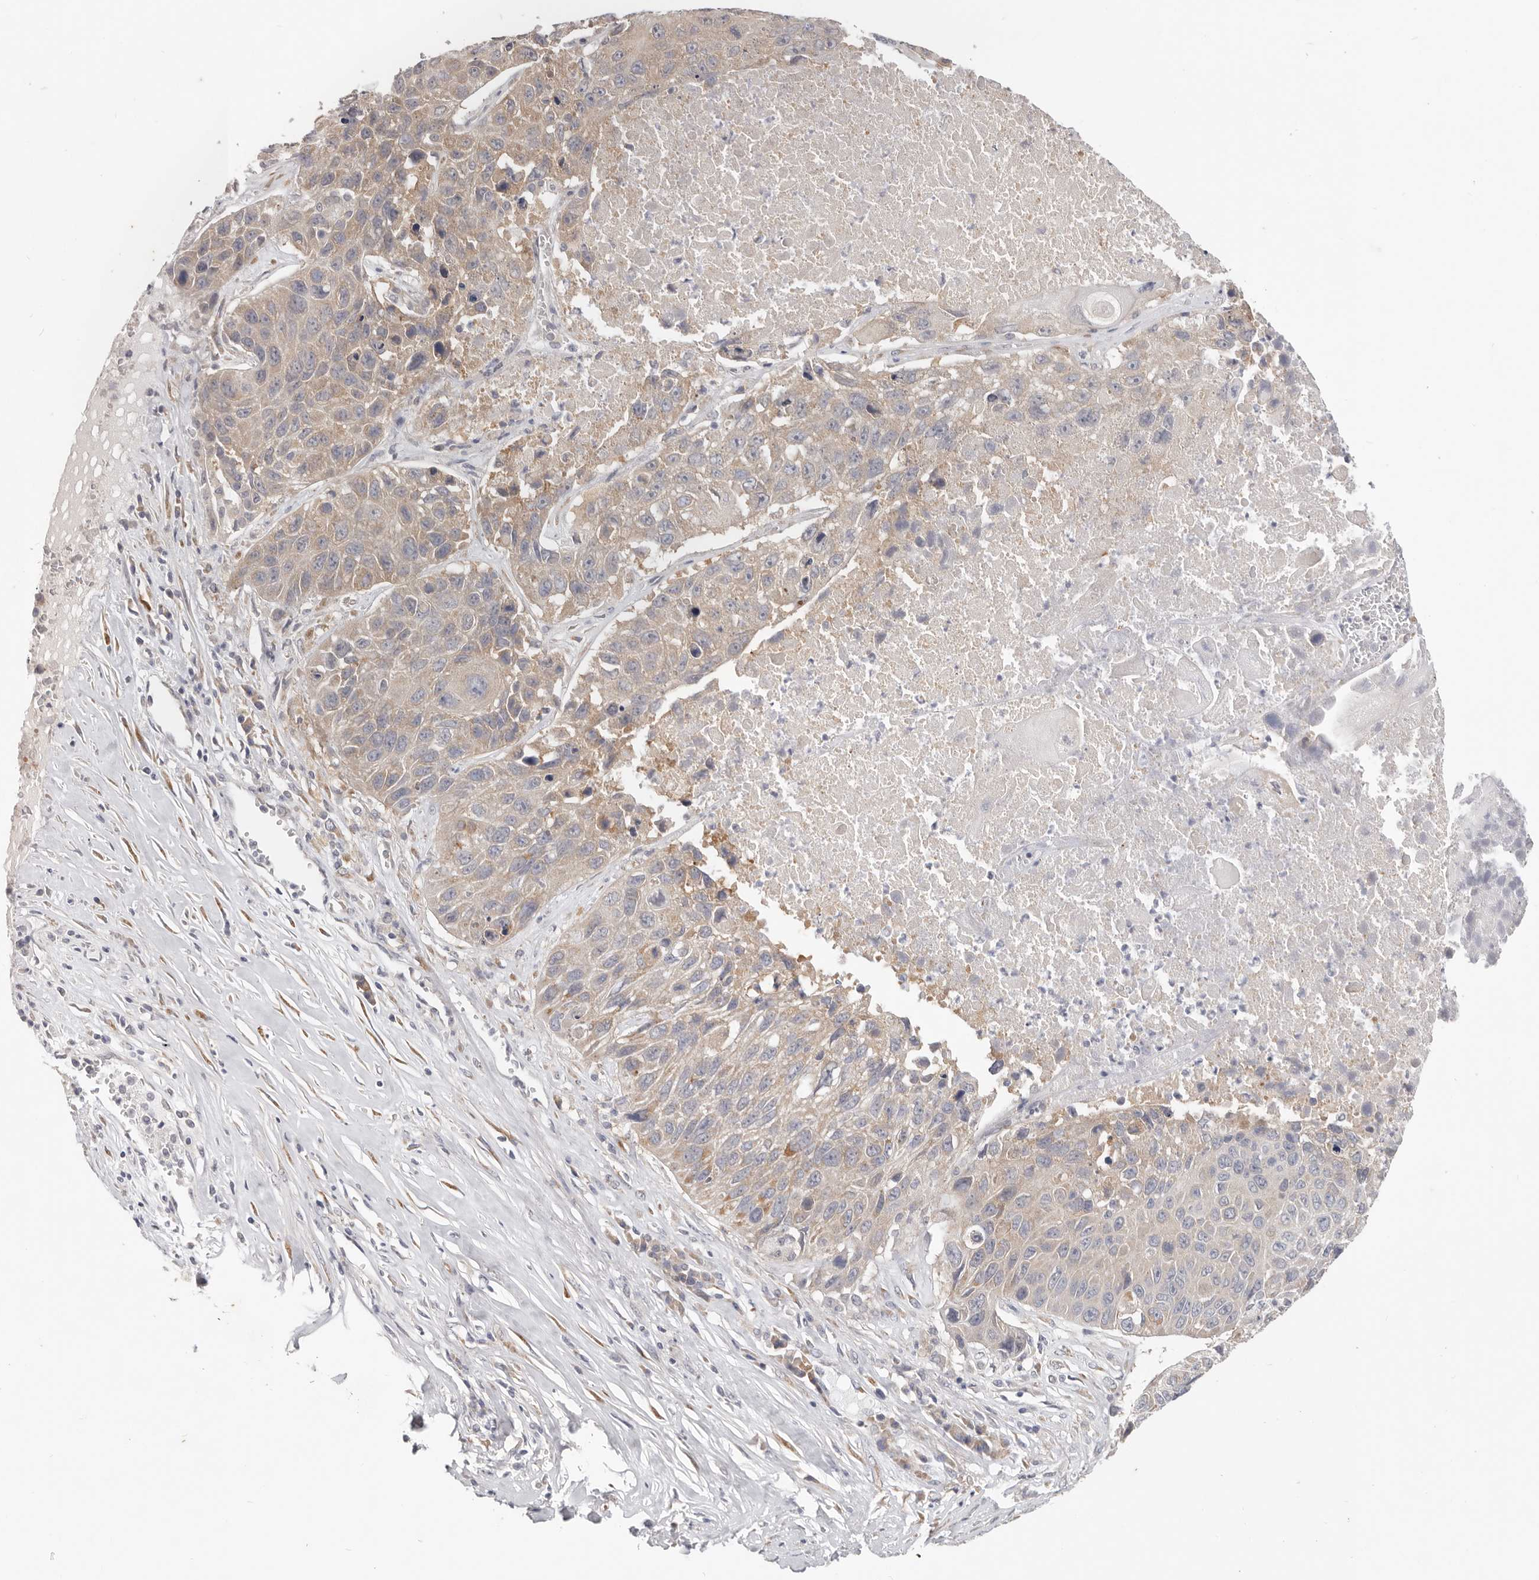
{"staining": {"intensity": "weak", "quantity": "<25%", "location": "cytoplasmic/membranous"}, "tissue": "lung cancer", "cell_type": "Tumor cells", "image_type": "cancer", "snomed": [{"axis": "morphology", "description": "Squamous cell carcinoma, NOS"}, {"axis": "topography", "description": "Lung"}], "caption": "Image shows no protein expression in tumor cells of lung cancer (squamous cell carcinoma) tissue. (IHC, brightfield microscopy, high magnification).", "gene": "WDR77", "patient": {"sex": "male", "age": 61}}